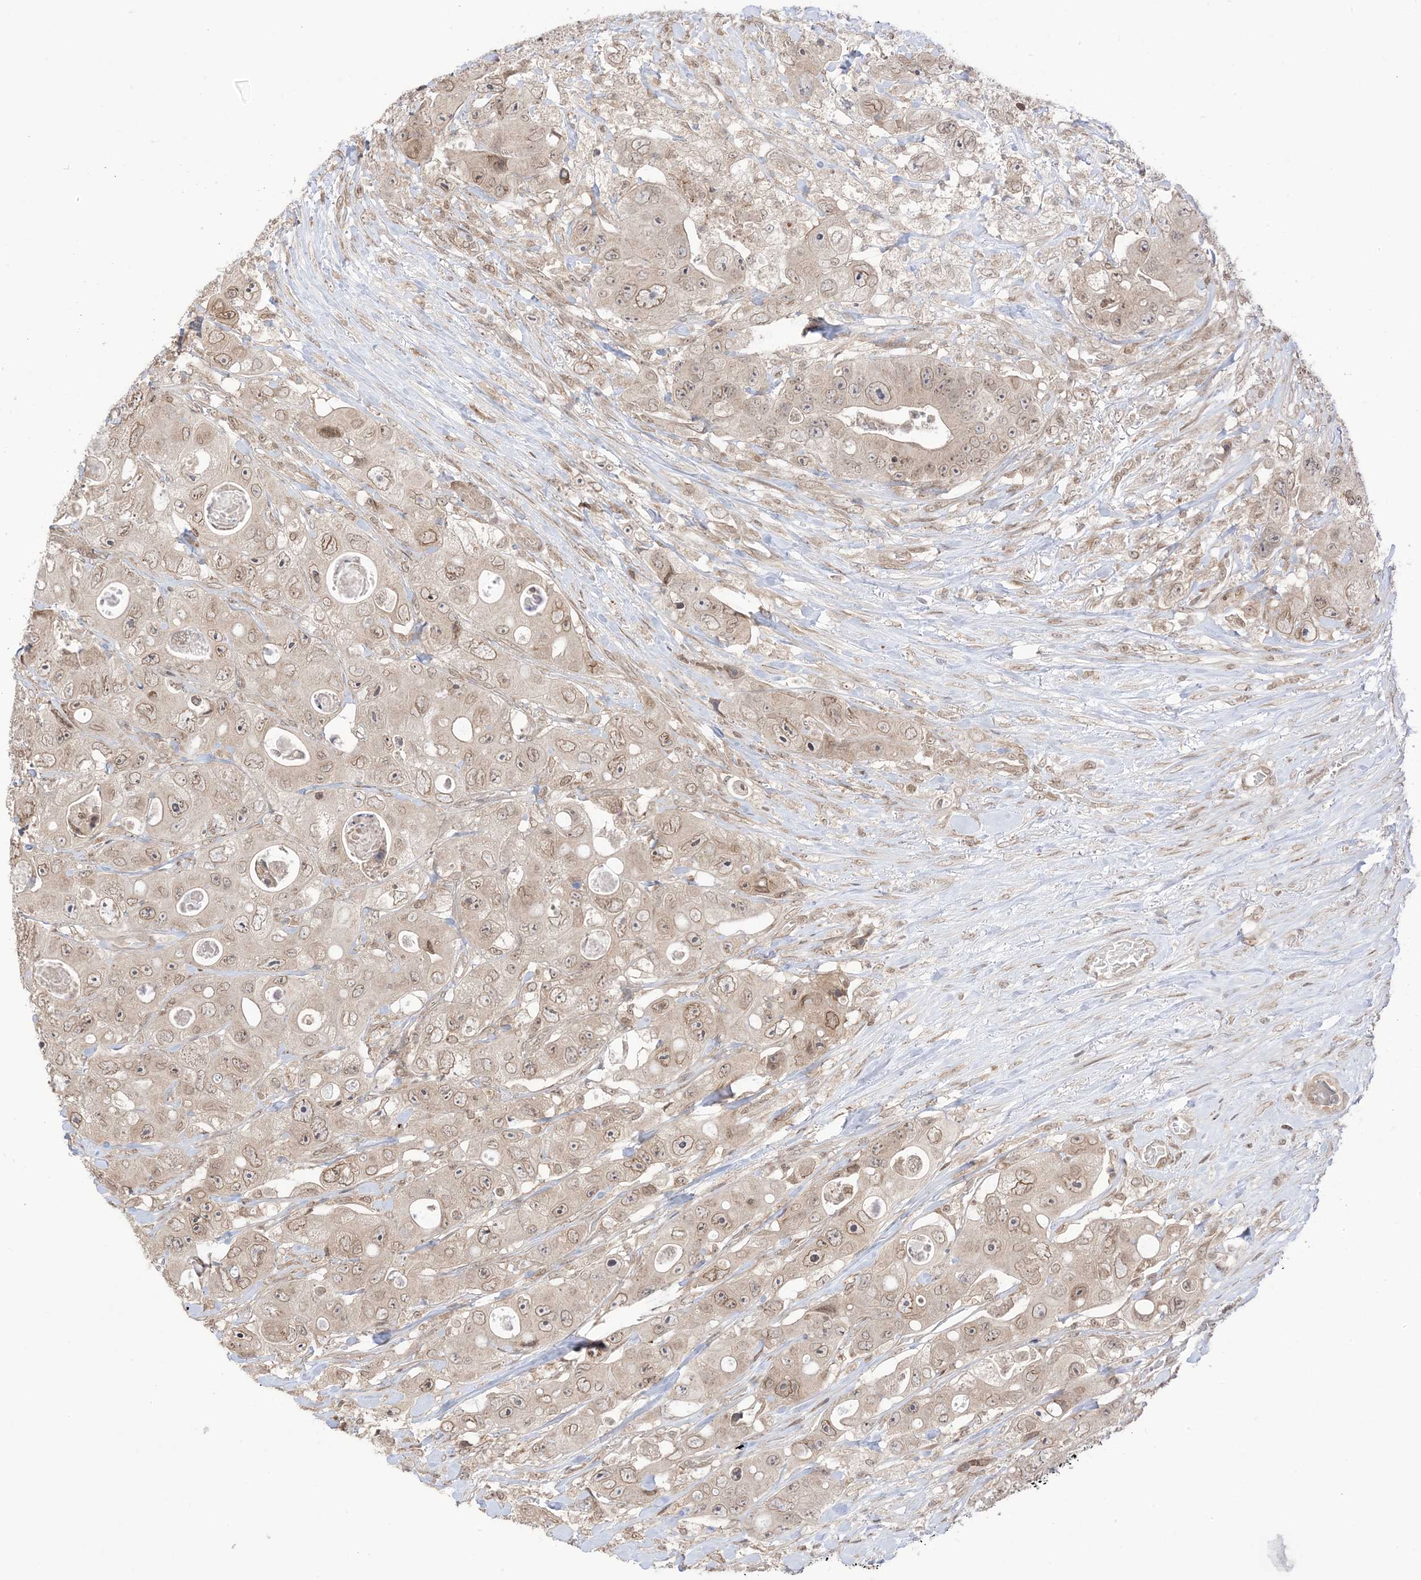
{"staining": {"intensity": "weak", "quantity": ">75%", "location": "cytoplasmic/membranous,nuclear"}, "tissue": "colorectal cancer", "cell_type": "Tumor cells", "image_type": "cancer", "snomed": [{"axis": "morphology", "description": "Adenocarcinoma, NOS"}, {"axis": "topography", "description": "Colon"}], "caption": "Tumor cells demonstrate weak cytoplasmic/membranous and nuclear positivity in approximately >75% of cells in colorectal cancer.", "gene": "UBE2E2", "patient": {"sex": "female", "age": 46}}